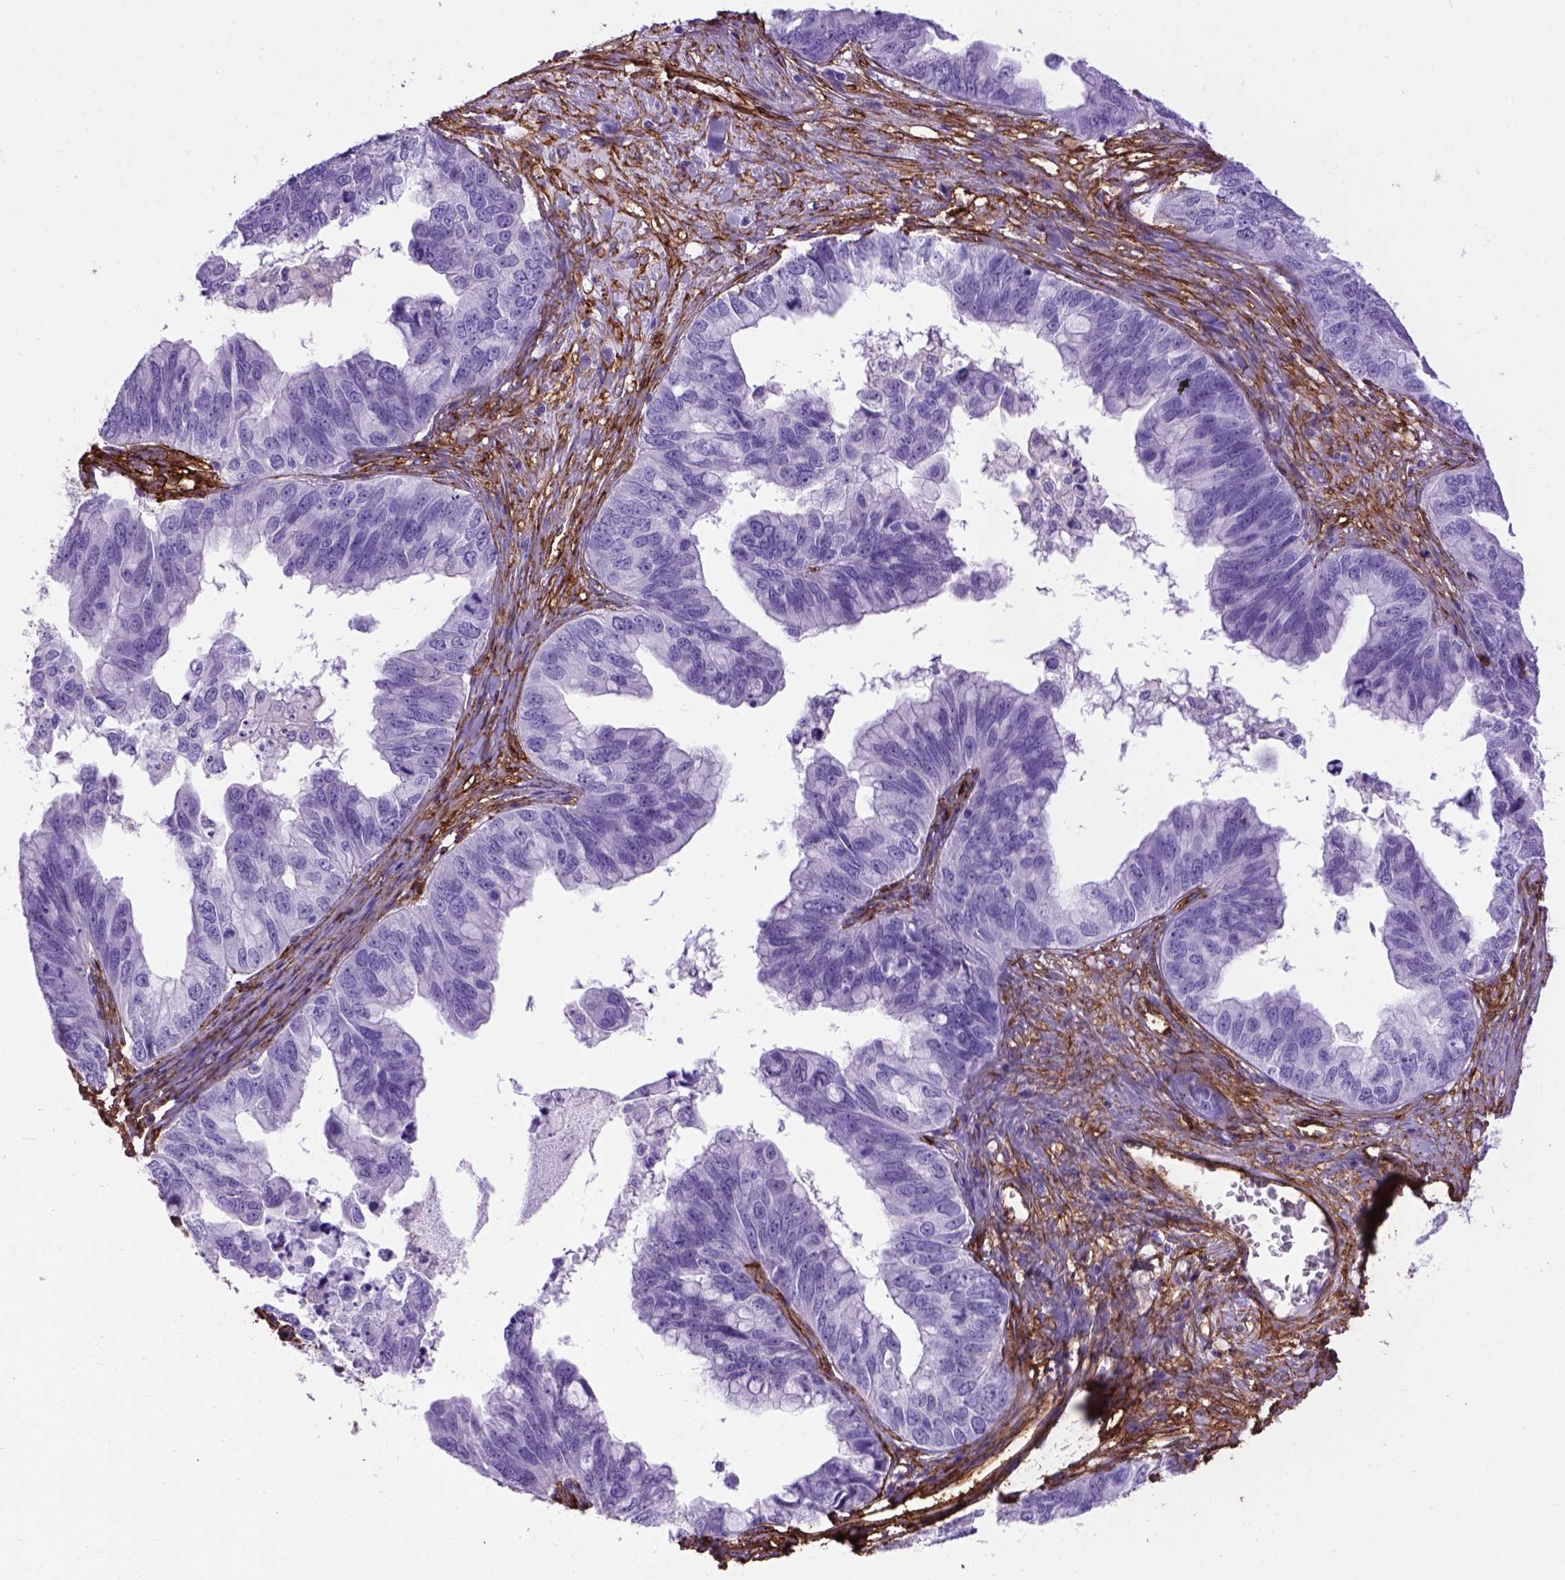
{"staining": {"intensity": "negative", "quantity": "none", "location": "none"}, "tissue": "ovarian cancer", "cell_type": "Tumor cells", "image_type": "cancer", "snomed": [{"axis": "morphology", "description": "Cystadenocarcinoma, mucinous, NOS"}, {"axis": "topography", "description": "Ovary"}], "caption": "Ovarian mucinous cystadenocarcinoma was stained to show a protein in brown. There is no significant expression in tumor cells. (Immunohistochemistry, brightfield microscopy, high magnification).", "gene": "ENG", "patient": {"sex": "female", "age": 76}}